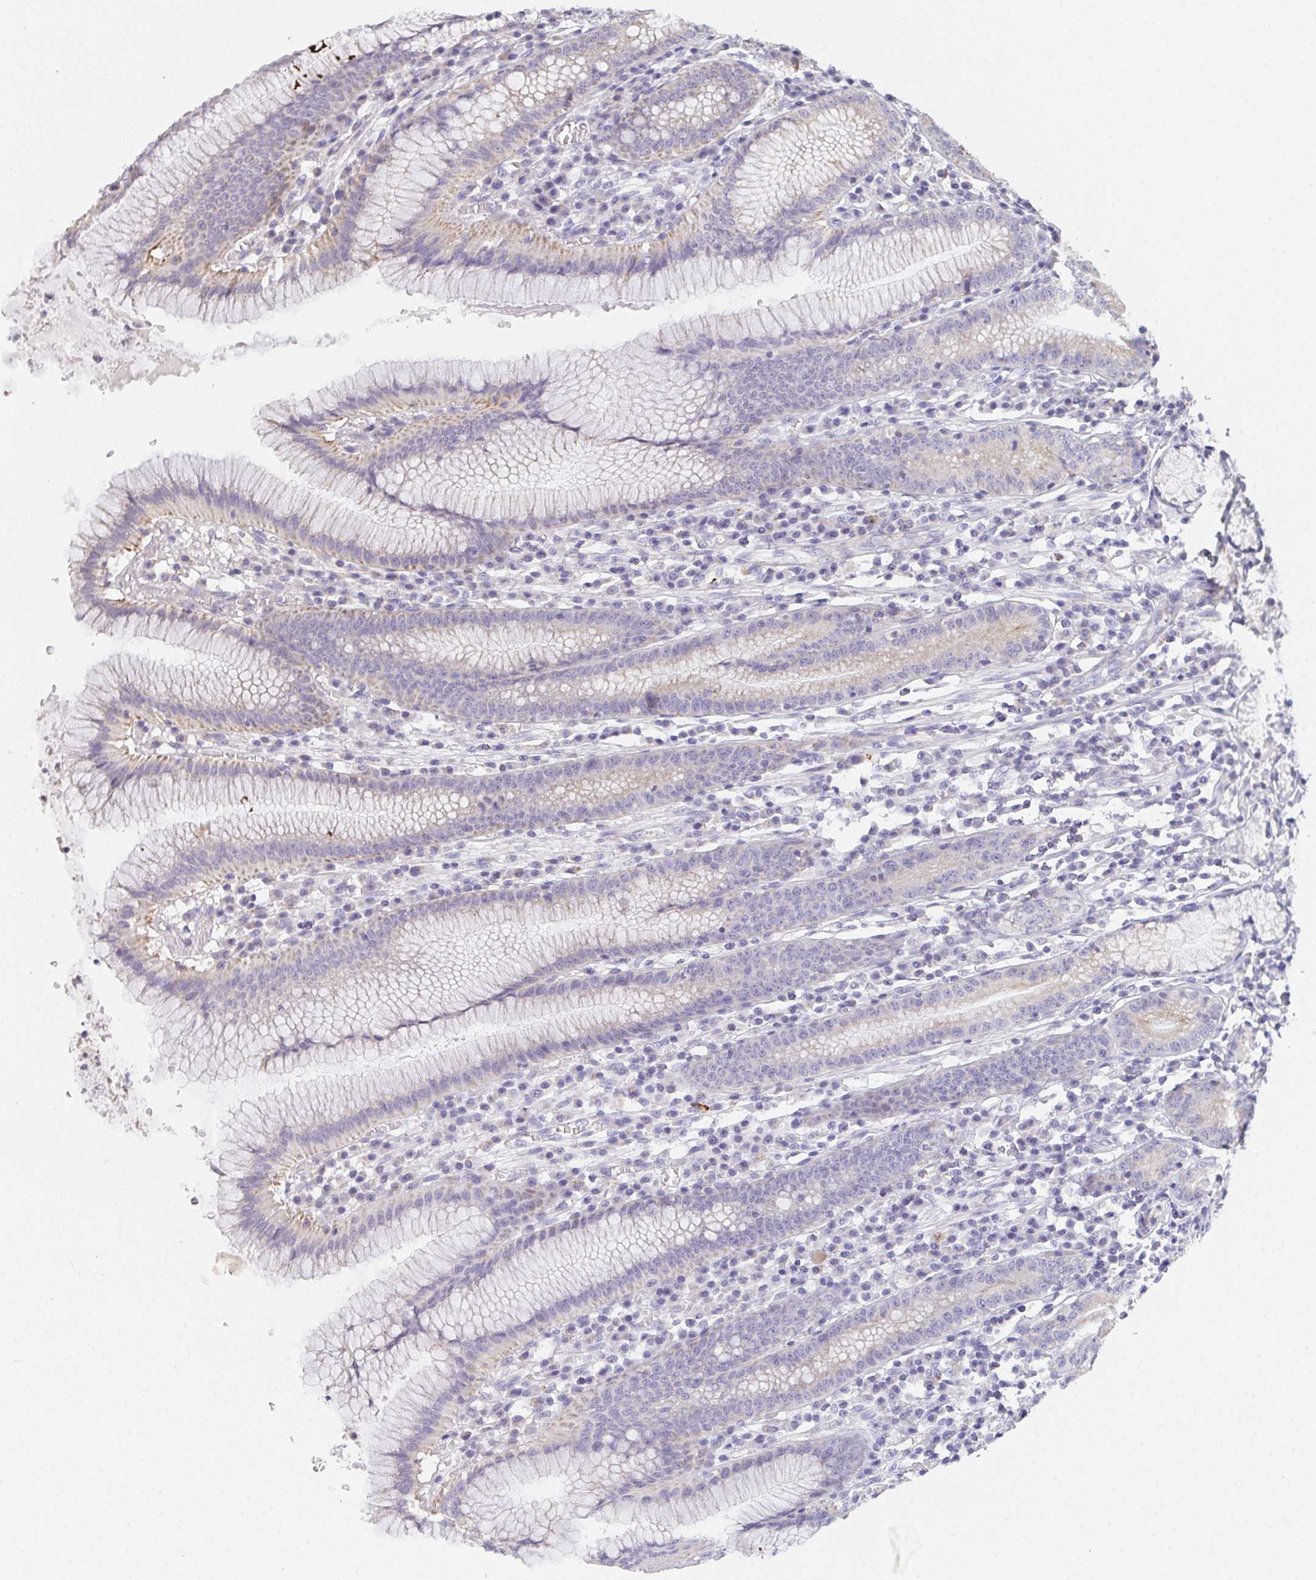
{"staining": {"intensity": "moderate", "quantity": "<25%", "location": "cytoplasmic/membranous"}, "tissue": "stomach", "cell_type": "Glandular cells", "image_type": "normal", "snomed": [{"axis": "morphology", "description": "Normal tissue, NOS"}, {"axis": "topography", "description": "Stomach"}], "caption": "A micrograph of human stomach stained for a protein demonstrates moderate cytoplasmic/membranous brown staining in glandular cells. Immunohistochemistry (ihc) stains the protein of interest in brown and the nuclei are stained blue.", "gene": "TMEM219", "patient": {"sex": "male", "age": 55}}